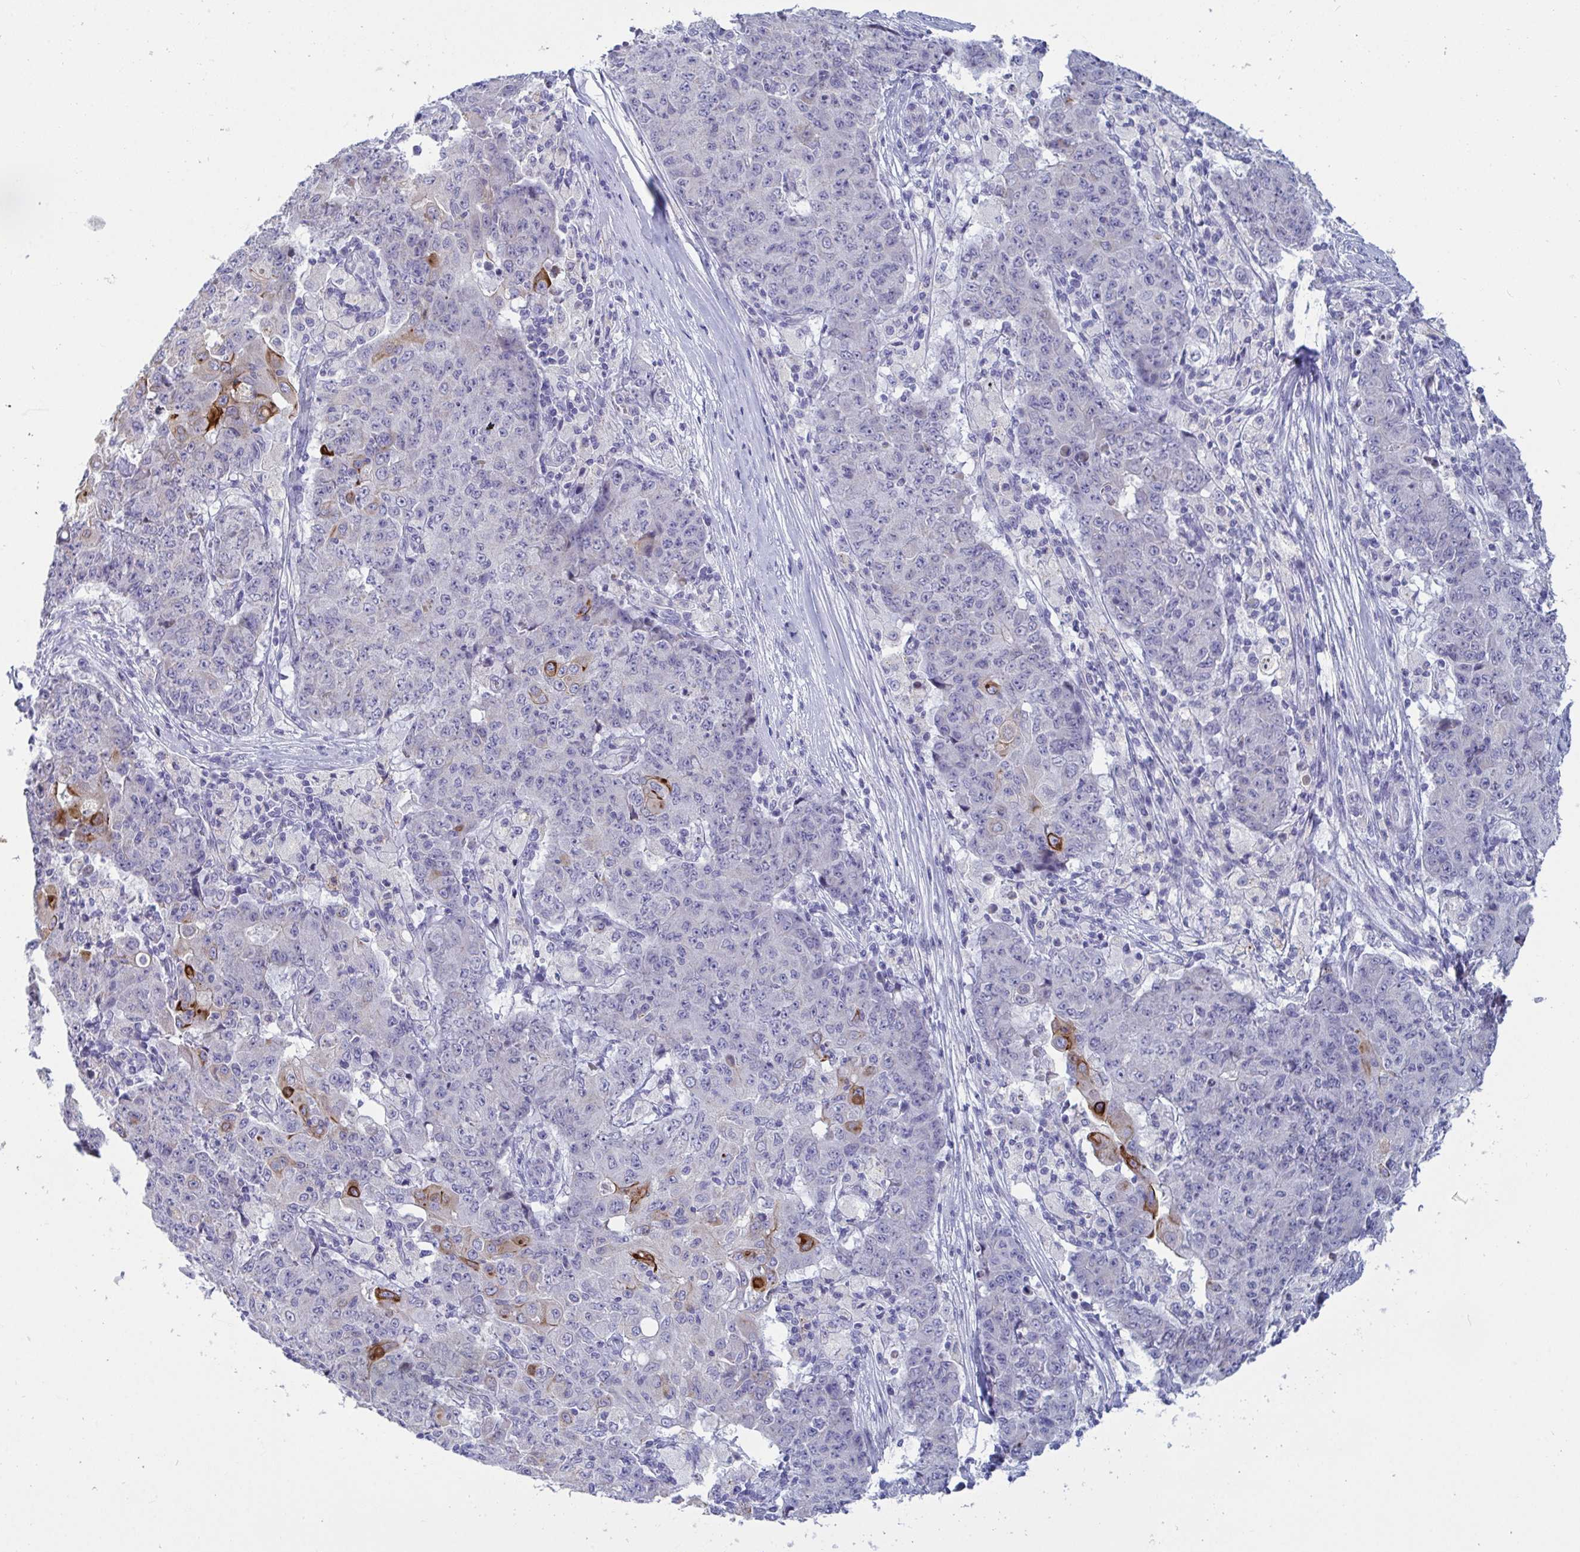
{"staining": {"intensity": "moderate", "quantity": "<25%", "location": "cytoplasmic/membranous"}, "tissue": "ovarian cancer", "cell_type": "Tumor cells", "image_type": "cancer", "snomed": [{"axis": "morphology", "description": "Carcinoma, endometroid"}, {"axis": "topography", "description": "Ovary"}], "caption": "This is a micrograph of IHC staining of ovarian cancer, which shows moderate expression in the cytoplasmic/membranous of tumor cells.", "gene": "TAS2R38", "patient": {"sex": "female", "age": 42}}